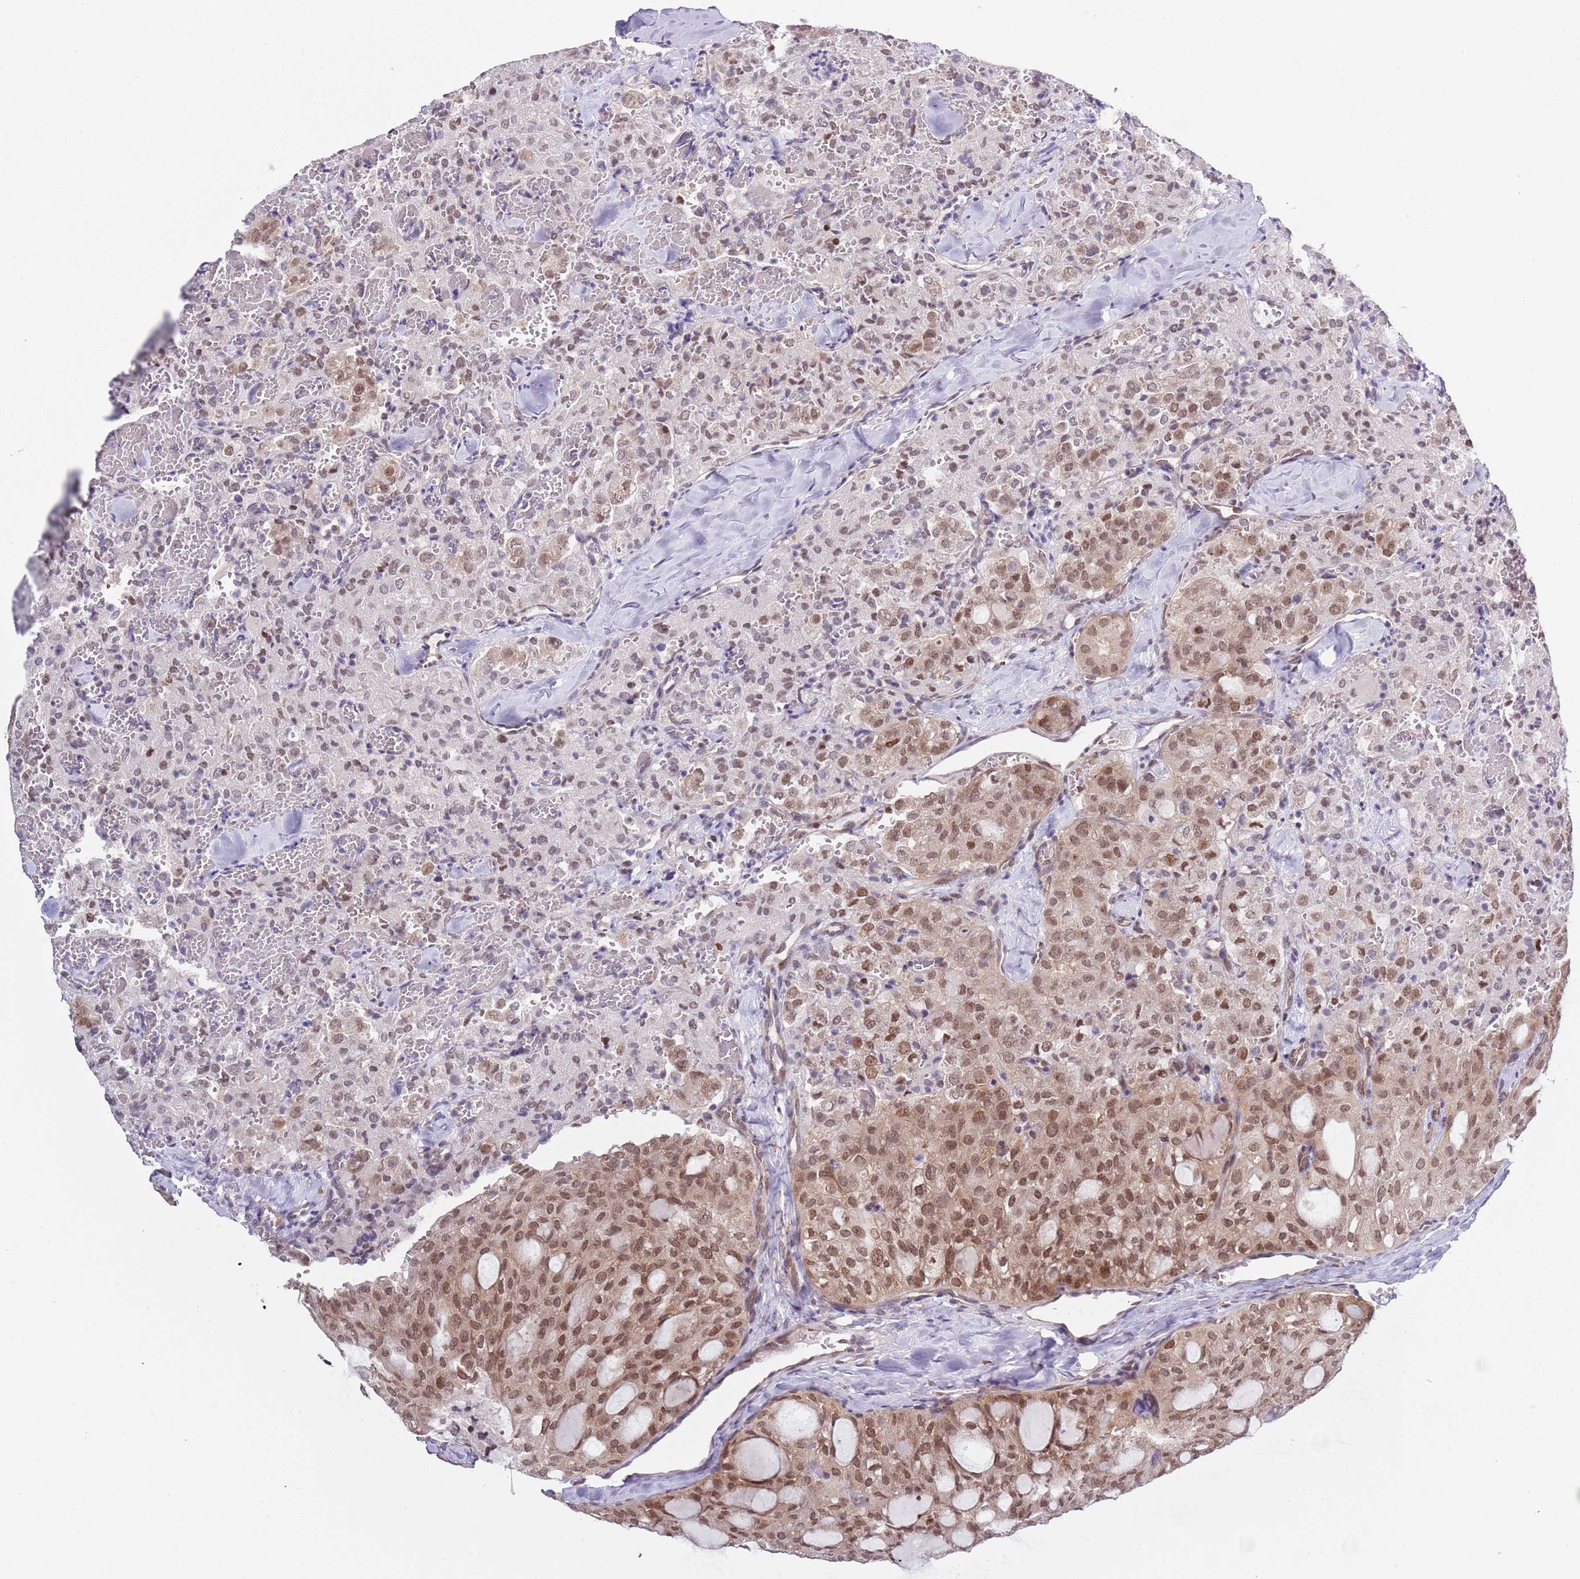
{"staining": {"intensity": "moderate", "quantity": ">75%", "location": "nuclear"}, "tissue": "thyroid cancer", "cell_type": "Tumor cells", "image_type": "cancer", "snomed": [{"axis": "morphology", "description": "Follicular adenoma carcinoma, NOS"}, {"axis": "topography", "description": "Thyroid gland"}], "caption": "Tumor cells reveal medium levels of moderate nuclear staining in approximately >75% of cells in human follicular adenoma carcinoma (thyroid).", "gene": "SLC25A32", "patient": {"sex": "male", "age": 75}}